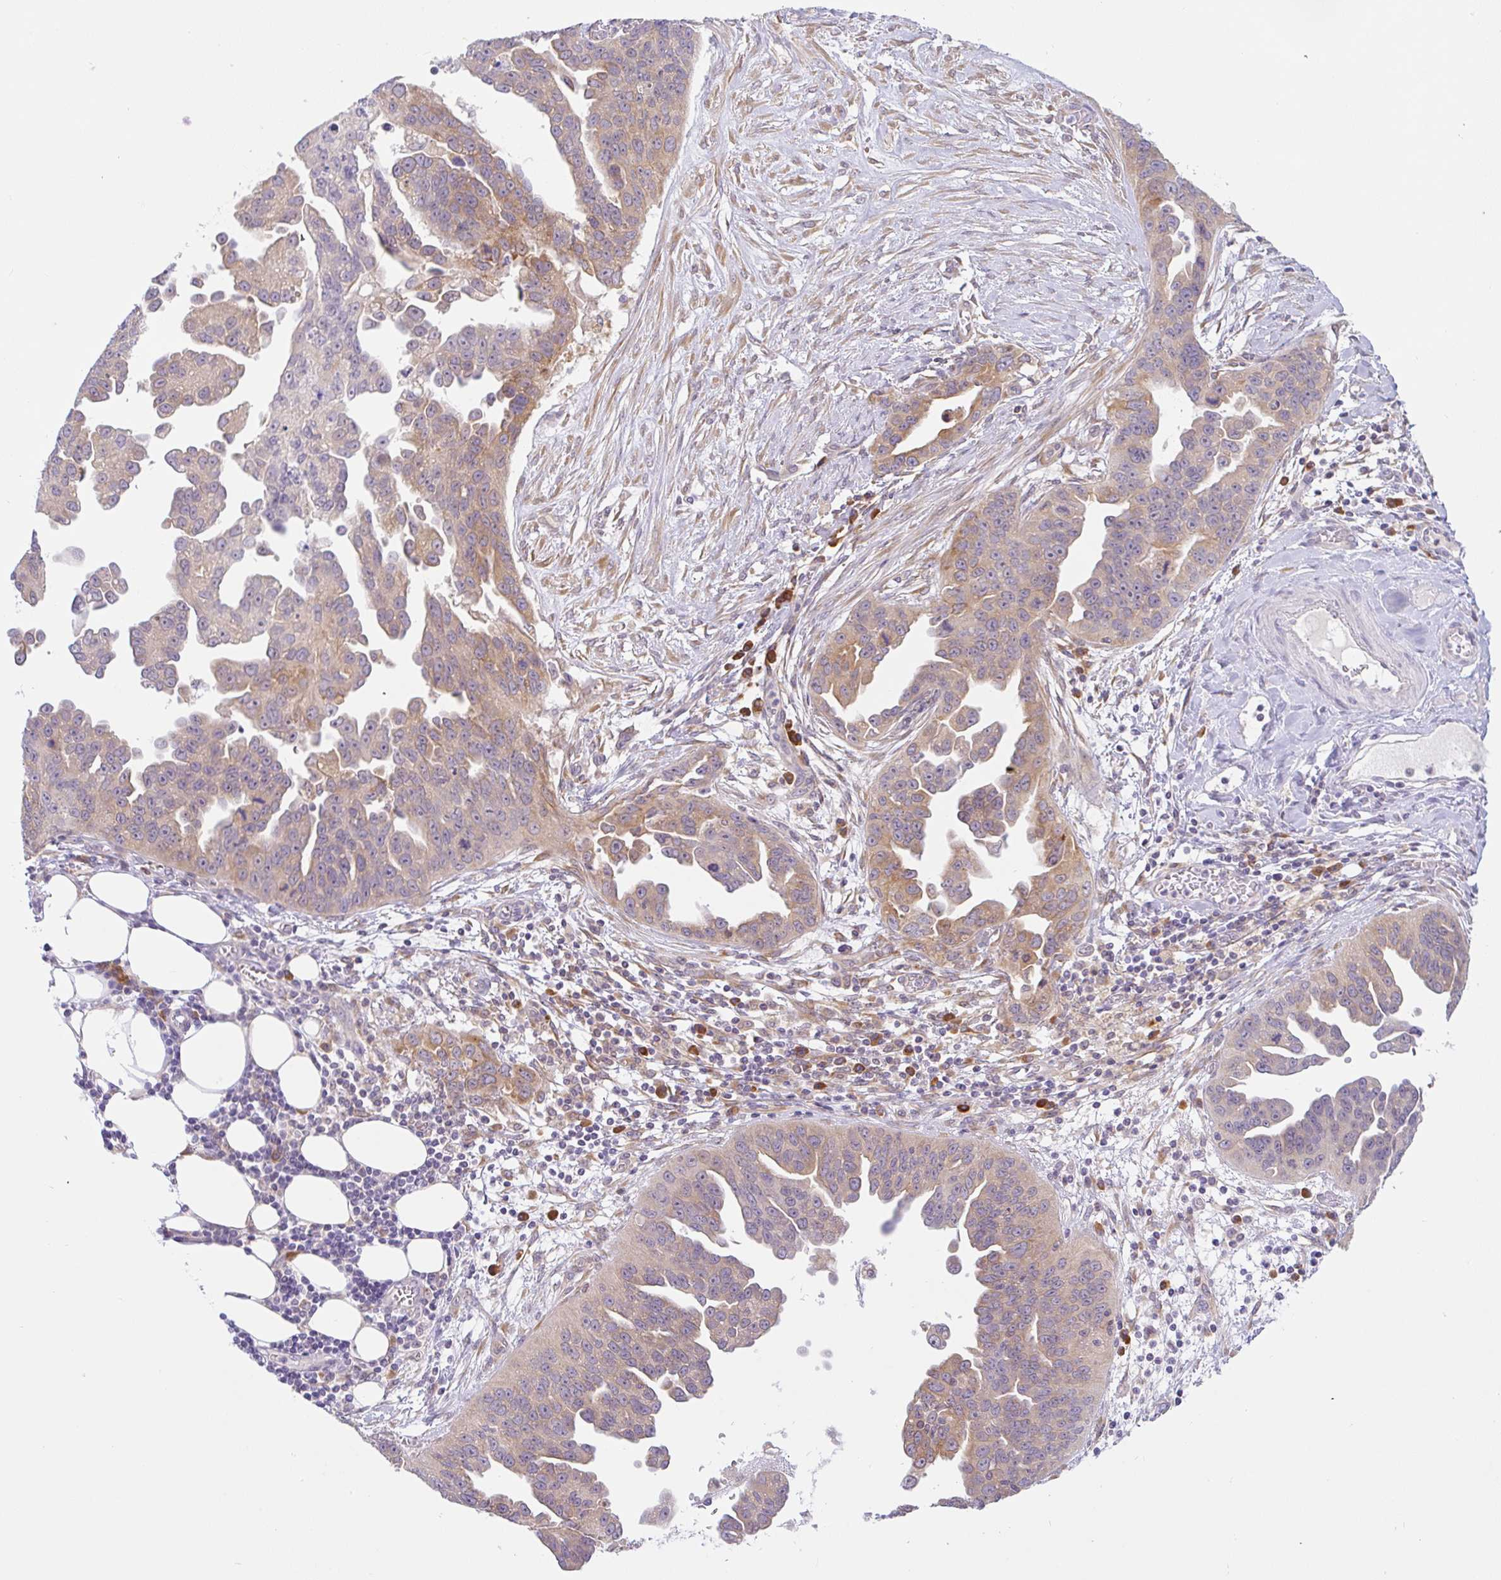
{"staining": {"intensity": "weak", "quantity": ">75%", "location": "cytoplasmic/membranous"}, "tissue": "ovarian cancer", "cell_type": "Tumor cells", "image_type": "cancer", "snomed": [{"axis": "morphology", "description": "Cystadenocarcinoma, serous, NOS"}, {"axis": "topography", "description": "Ovary"}], "caption": "Protein analysis of serous cystadenocarcinoma (ovarian) tissue exhibits weak cytoplasmic/membranous expression in approximately >75% of tumor cells.", "gene": "DERL2", "patient": {"sex": "female", "age": 75}}